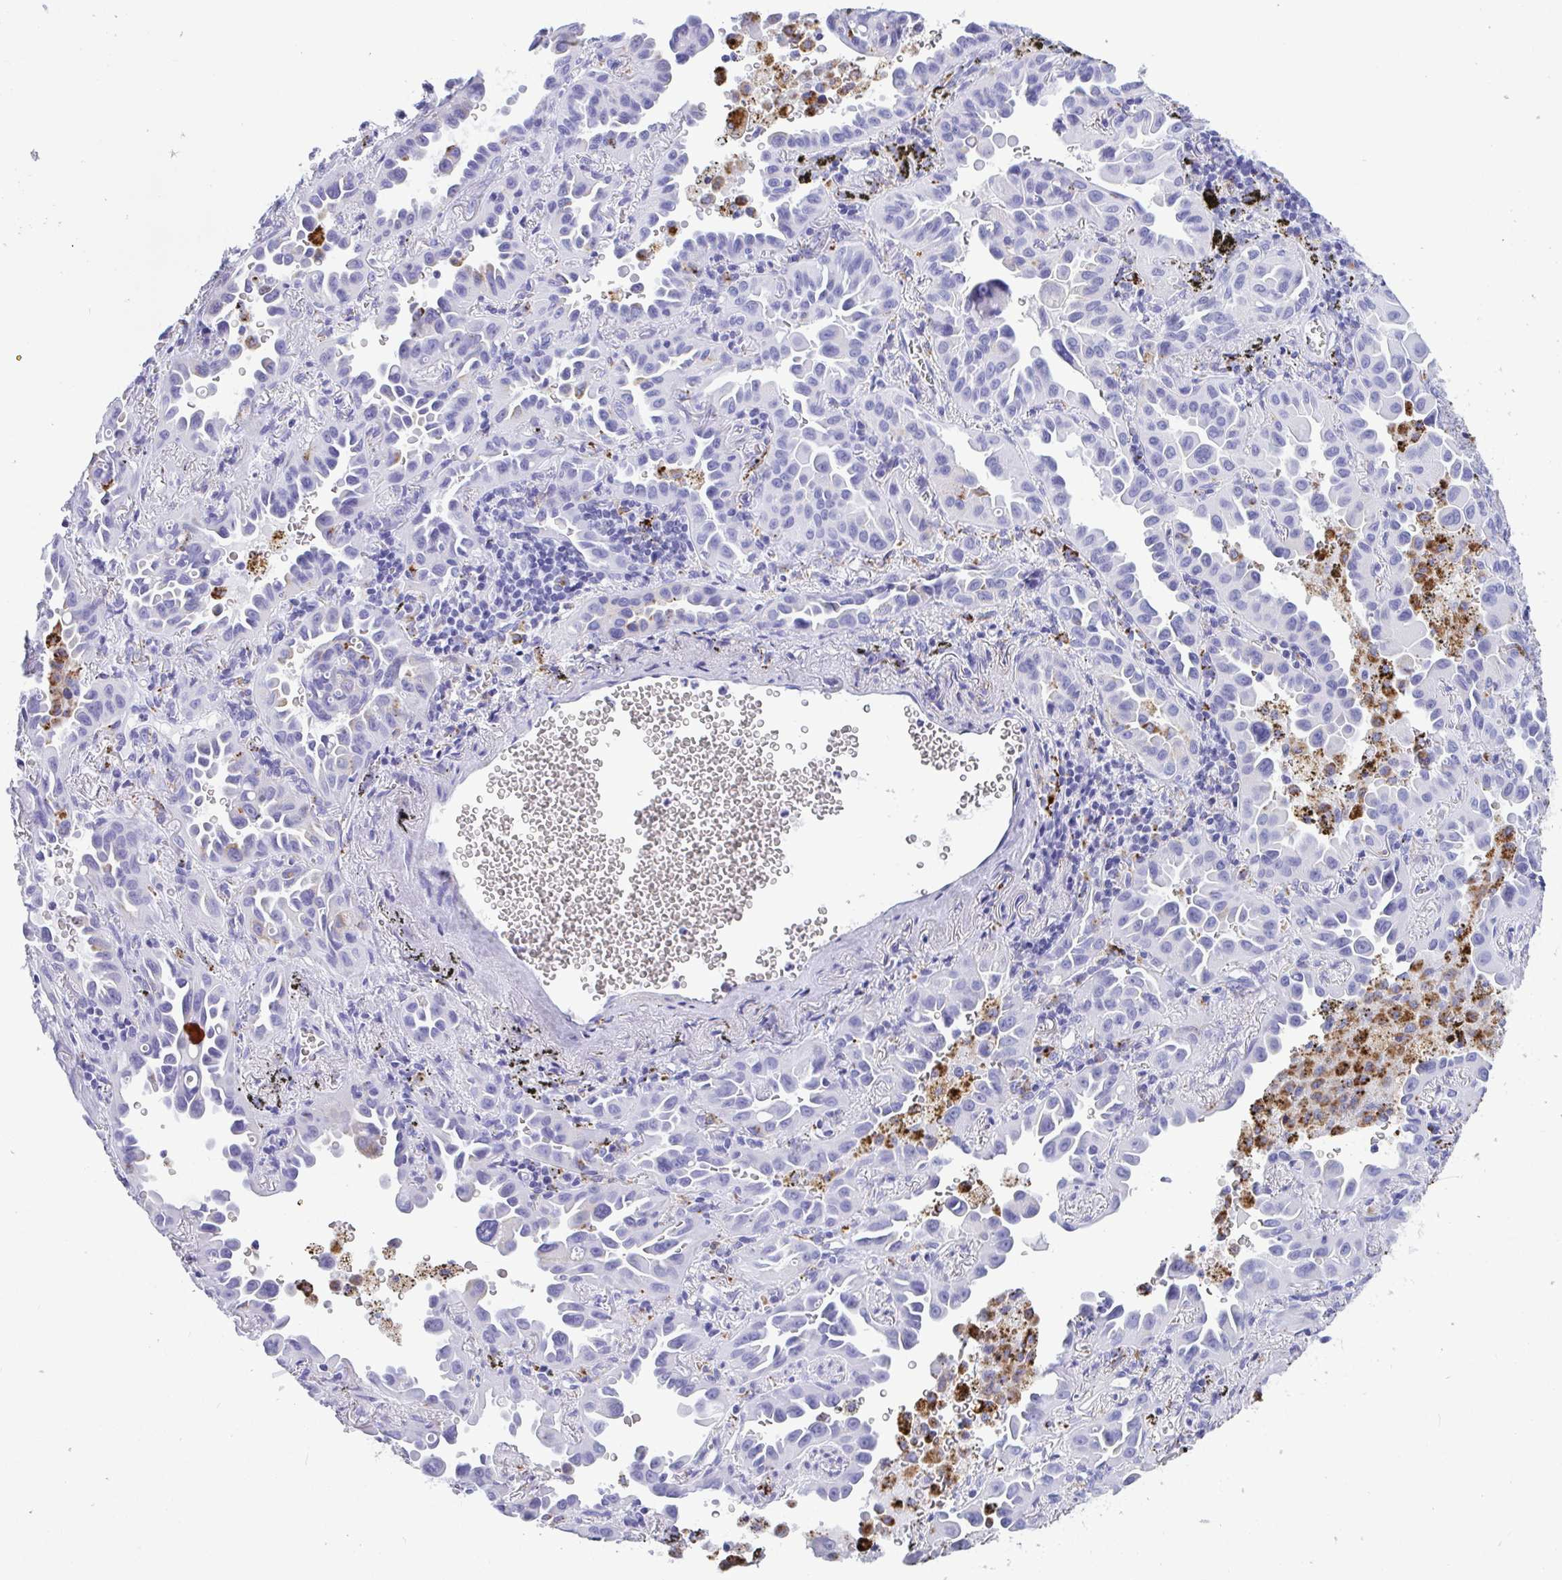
{"staining": {"intensity": "negative", "quantity": "none", "location": "none"}, "tissue": "lung cancer", "cell_type": "Tumor cells", "image_type": "cancer", "snomed": [{"axis": "morphology", "description": "Adenocarcinoma, NOS"}, {"axis": "topography", "description": "Lung"}], "caption": "High power microscopy micrograph of an immunohistochemistry (IHC) micrograph of lung cancer (adenocarcinoma), revealing no significant expression in tumor cells.", "gene": "CPVL", "patient": {"sex": "male", "age": 68}}